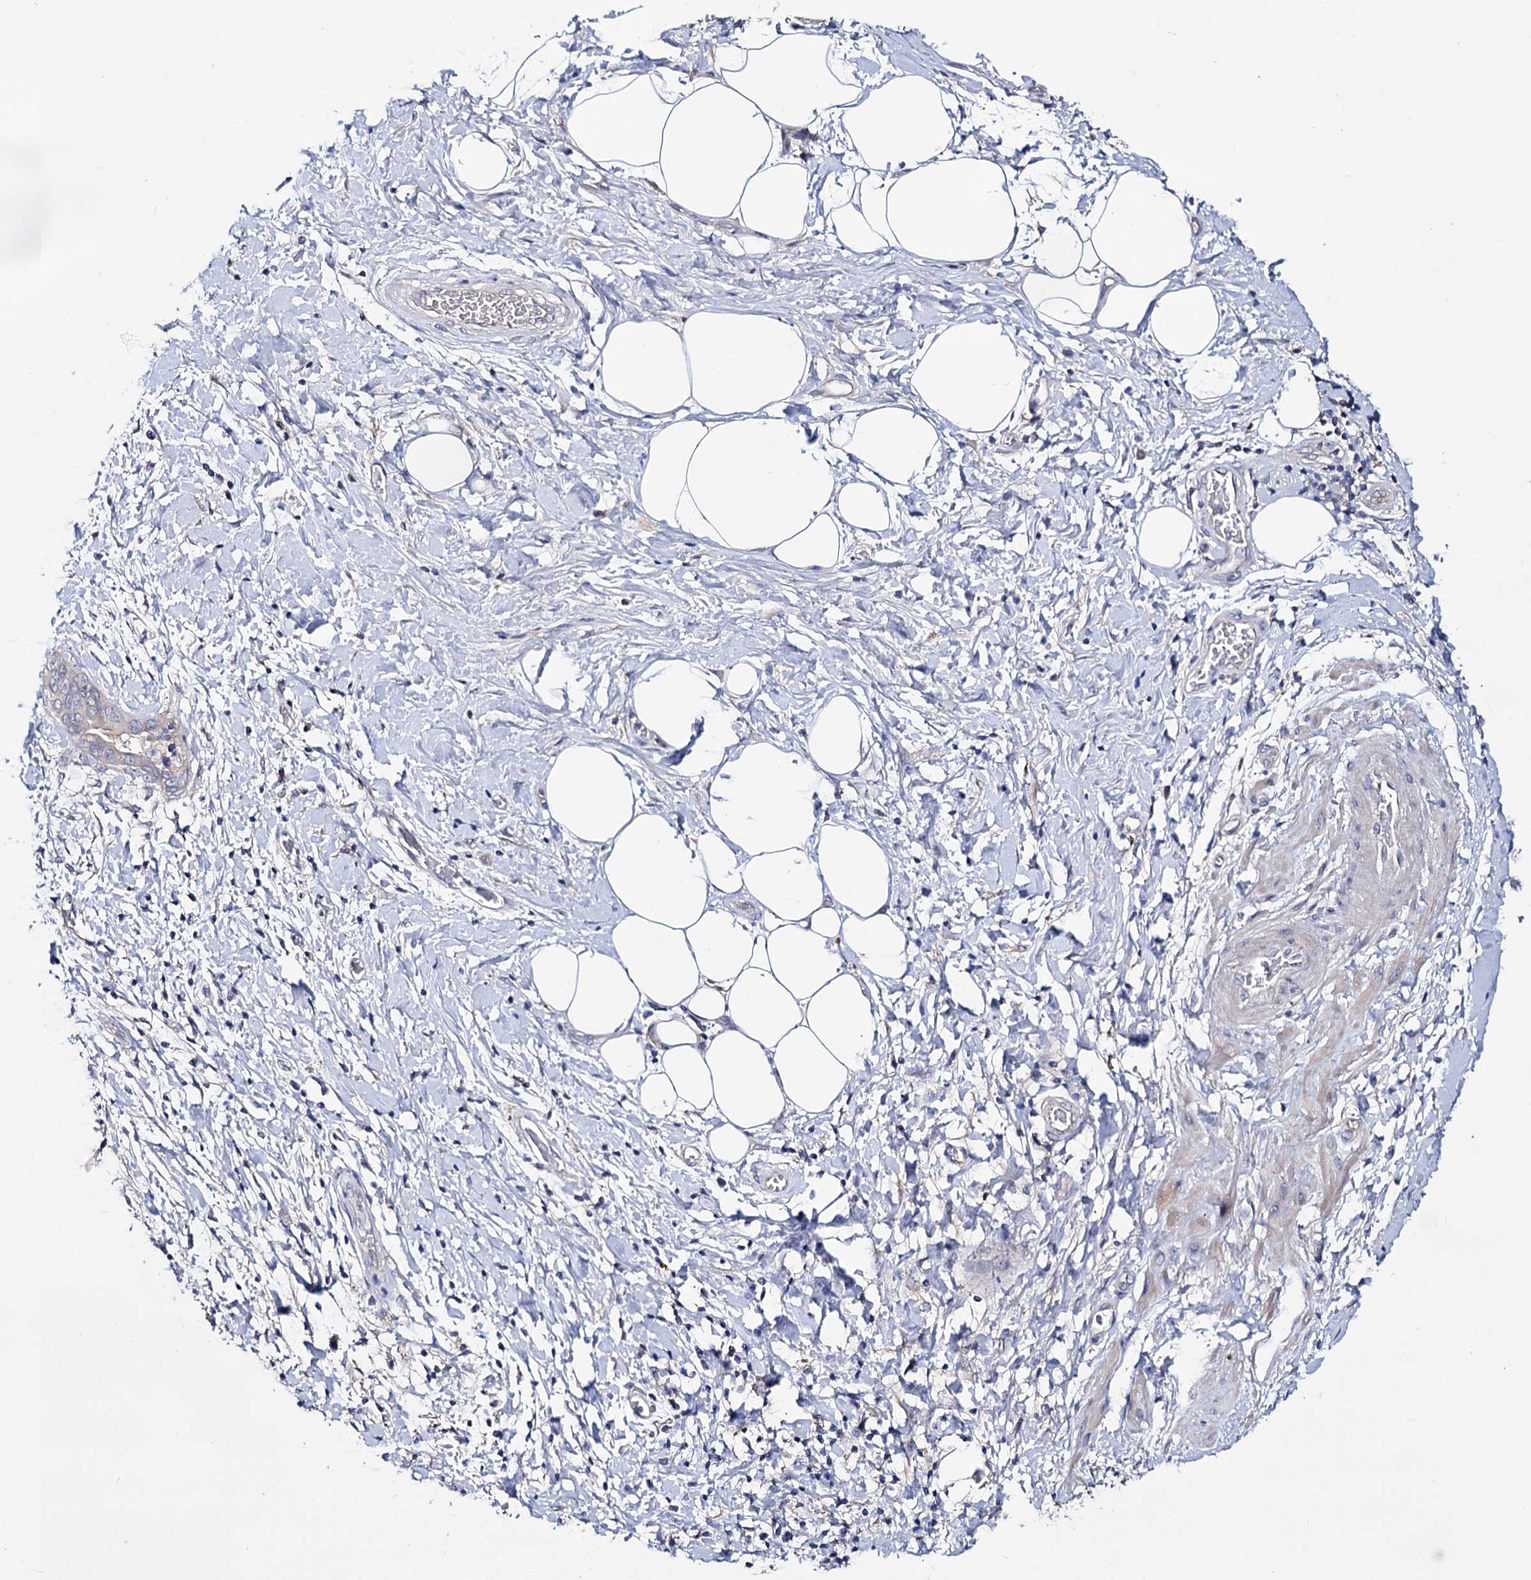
{"staining": {"intensity": "negative", "quantity": "none", "location": "none"}, "tissue": "adipose tissue", "cell_type": "Adipocytes", "image_type": "normal", "snomed": [{"axis": "morphology", "description": "Normal tissue, NOS"}, {"axis": "morphology", "description": "Adenocarcinoma, NOS"}, {"axis": "topography", "description": "Pancreas"}, {"axis": "topography", "description": "Peripheral nerve tissue"}], "caption": "Benign adipose tissue was stained to show a protein in brown. There is no significant expression in adipocytes. The staining is performed using DAB brown chromogen with nuclei counter-stained in using hematoxylin.", "gene": "PPP1R32", "patient": {"sex": "male", "age": 59}}